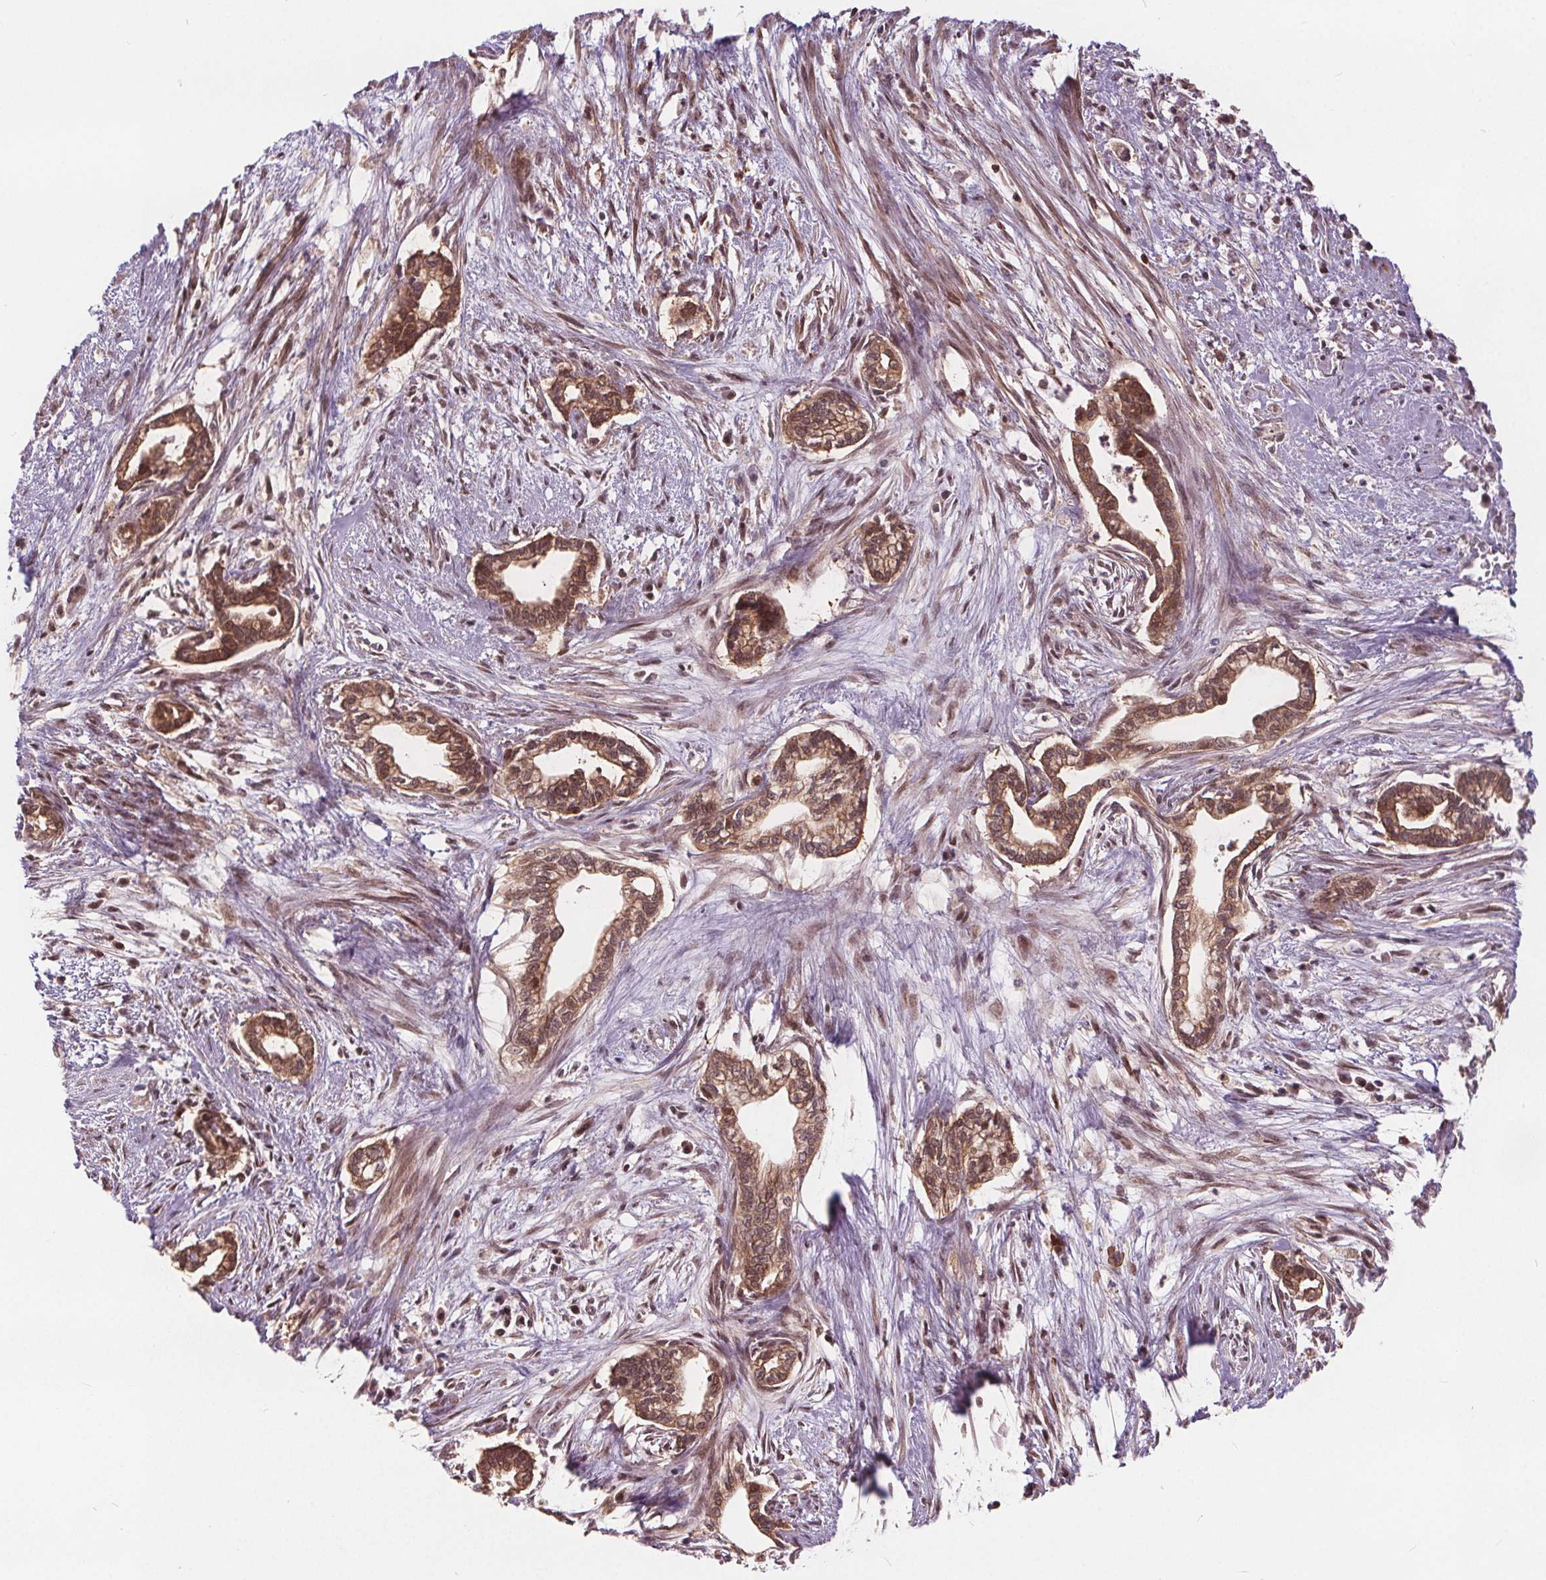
{"staining": {"intensity": "moderate", "quantity": ">75%", "location": "cytoplasmic/membranous"}, "tissue": "cervical cancer", "cell_type": "Tumor cells", "image_type": "cancer", "snomed": [{"axis": "morphology", "description": "Adenocarcinoma, NOS"}, {"axis": "topography", "description": "Cervix"}], "caption": "Moderate cytoplasmic/membranous staining is identified in approximately >75% of tumor cells in adenocarcinoma (cervical).", "gene": "HIF1AN", "patient": {"sex": "female", "age": 62}}